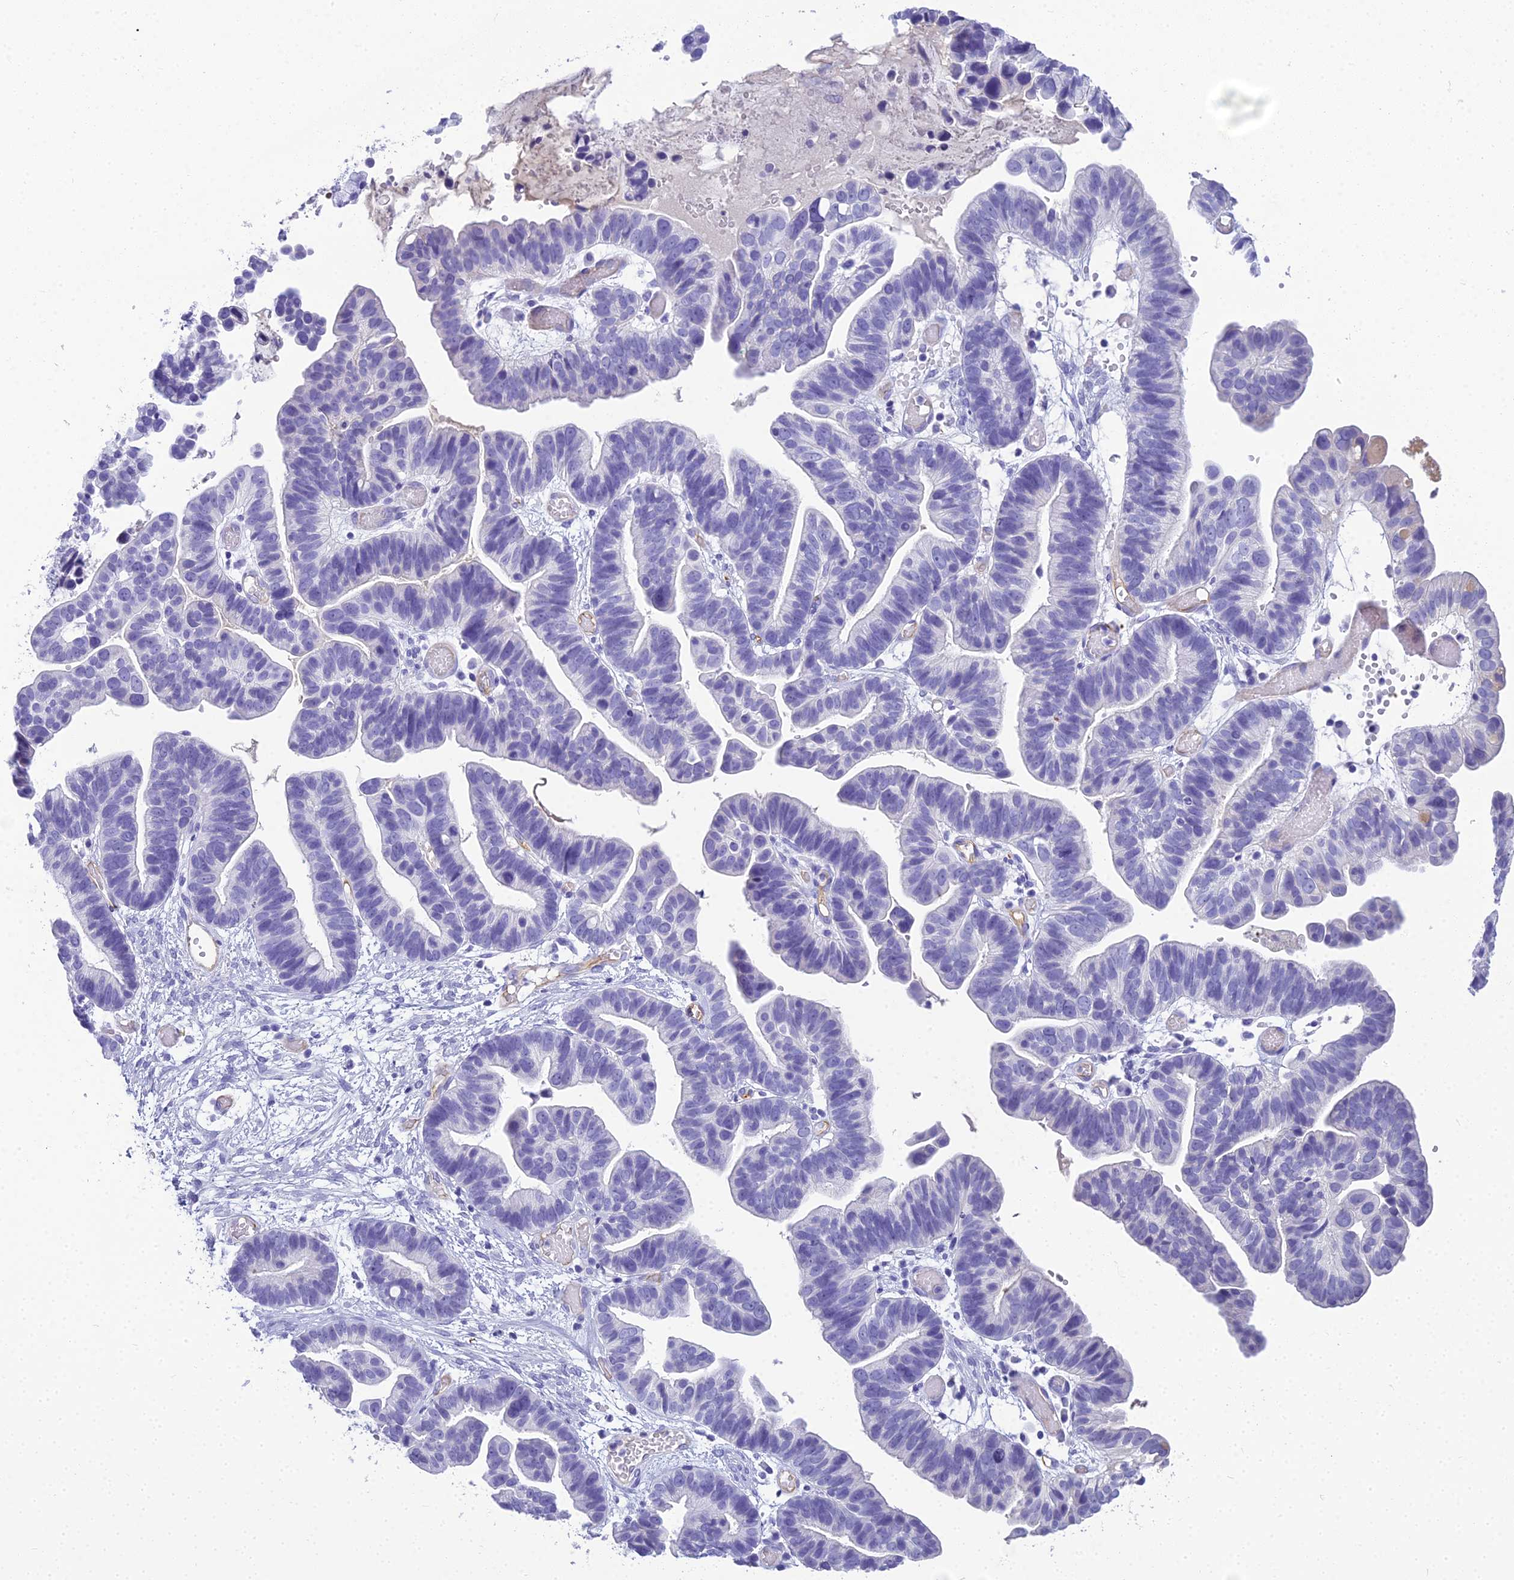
{"staining": {"intensity": "negative", "quantity": "none", "location": "none"}, "tissue": "ovarian cancer", "cell_type": "Tumor cells", "image_type": "cancer", "snomed": [{"axis": "morphology", "description": "Cystadenocarcinoma, serous, NOS"}, {"axis": "topography", "description": "Ovary"}], "caption": "Immunohistochemical staining of ovarian cancer reveals no significant positivity in tumor cells.", "gene": "NINJ1", "patient": {"sex": "female", "age": 56}}